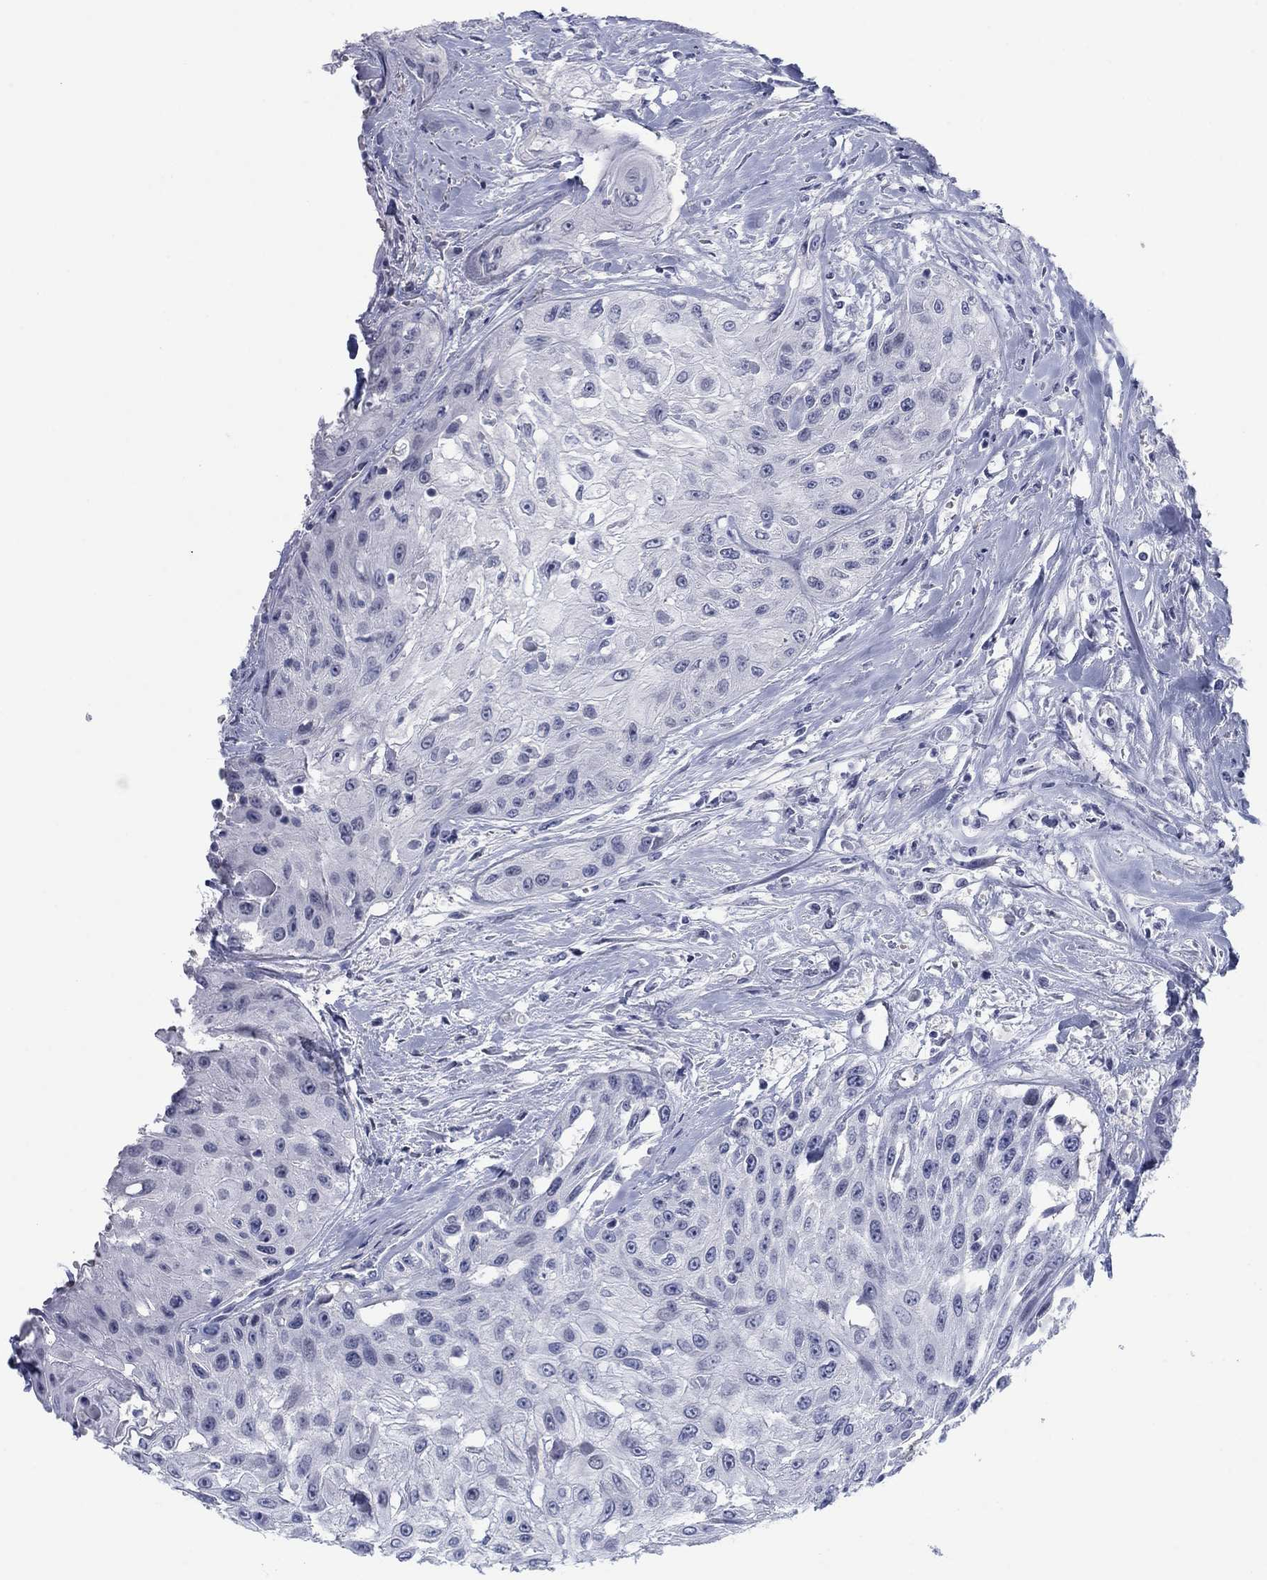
{"staining": {"intensity": "negative", "quantity": "none", "location": "none"}, "tissue": "head and neck cancer", "cell_type": "Tumor cells", "image_type": "cancer", "snomed": [{"axis": "morphology", "description": "Normal tissue, NOS"}, {"axis": "morphology", "description": "Squamous cell carcinoma, NOS"}, {"axis": "topography", "description": "Oral tissue"}, {"axis": "topography", "description": "Peripheral nerve tissue"}, {"axis": "topography", "description": "Head-Neck"}], "caption": "The photomicrograph exhibits no staining of tumor cells in head and neck cancer (squamous cell carcinoma).", "gene": "DNAL1", "patient": {"sex": "female", "age": 59}}